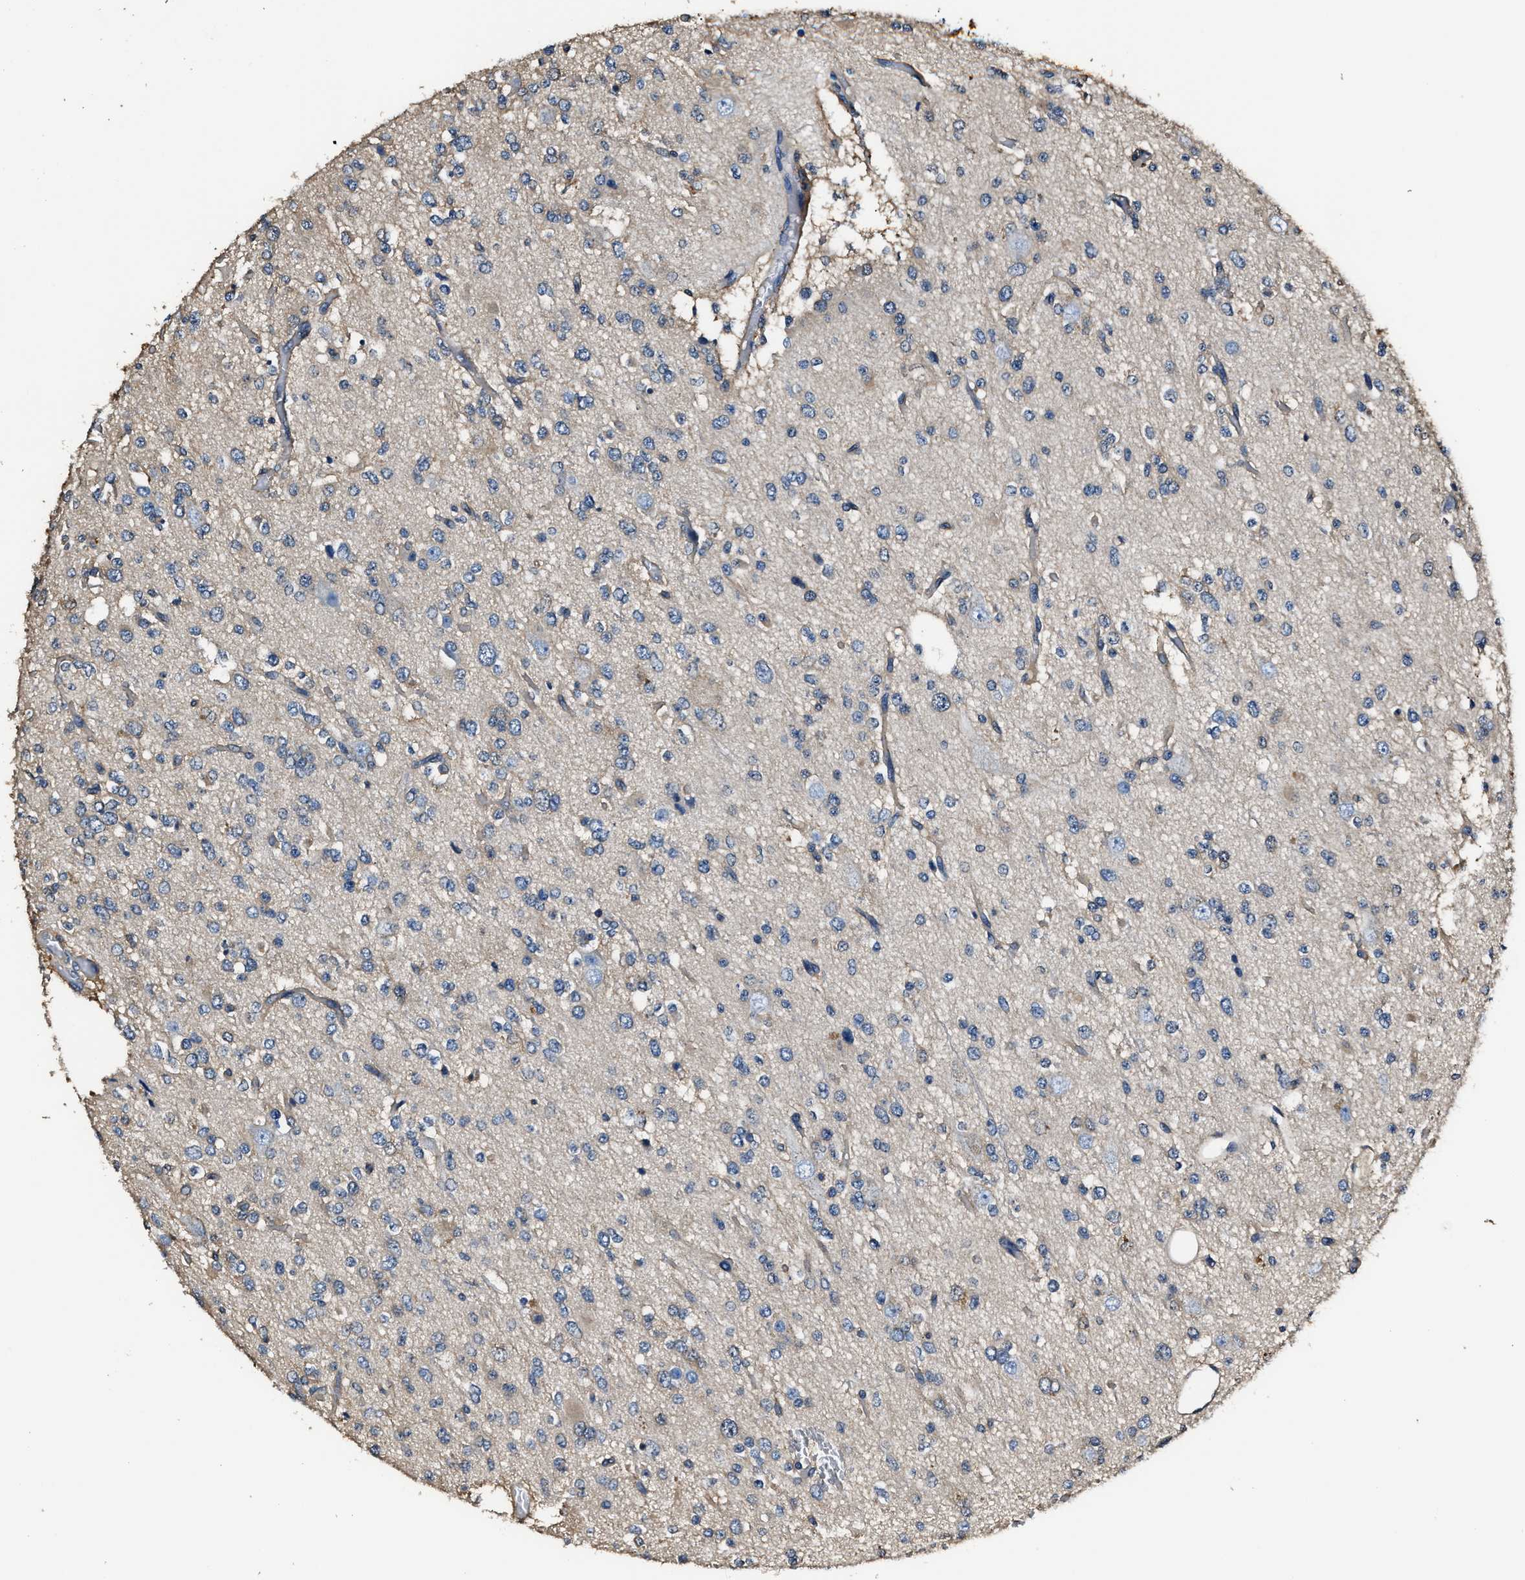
{"staining": {"intensity": "negative", "quantity": "none", "location": "none"}, "tissue": "glioma", "cell_type": "Tumor cells", "image_type": "cancer", "snomed": [{"axis": "morphology", "description": "Glioma, malignant, Low grade"}, {"axis": "topography", "description": "Brain"}], "caption": "Photomicrograph shows no significant protein staining in tumor cells of malignant glioma (low-grade).", "gene": "GSTP1", "patient": {"sex": "male", "age": 38}}